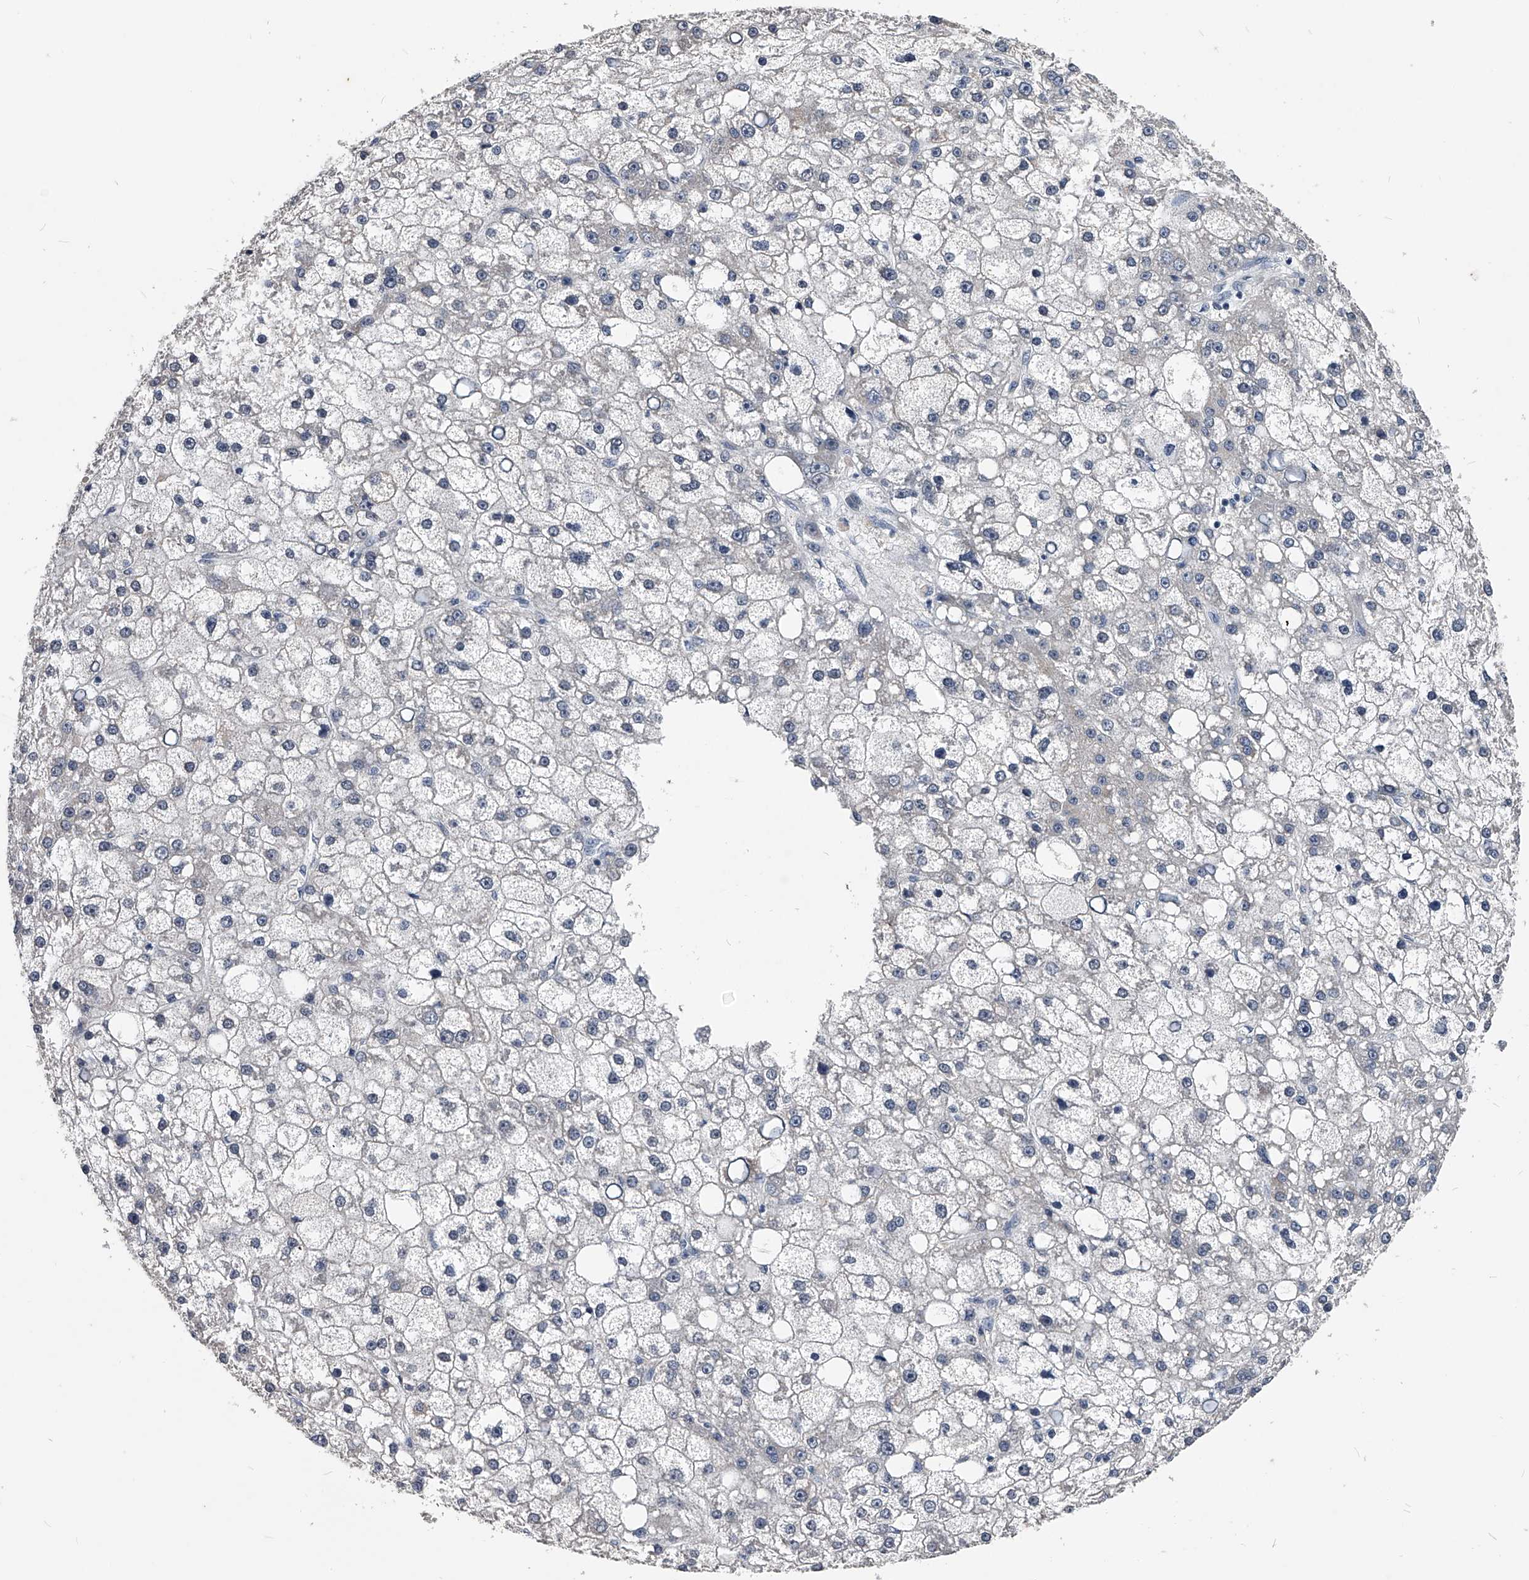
{"staining": {"intensity": "negative", "quantity": "none", "location": "none"}, "tissue": "liver cancer", "cell_type": "Tumor cells", "image_type": "cancer", "snomed": [{"axis": "morphology", "description": "Carcinoma, Hepatocellular, NOS"}, {"axis": "topography", "description": "Liver"}], "caption": "Liver cancer was stained to show a protein in brown. There is no significant expression in tumor cells. Brightfield microscopy of immunohistochemistry stained with DAB (3,3'-diaminobenzidine) (brown) and hematoxylin (blue), captured at high magnification.", "gene": "OAT", "patient": {"sex": "male", "age": 67}}